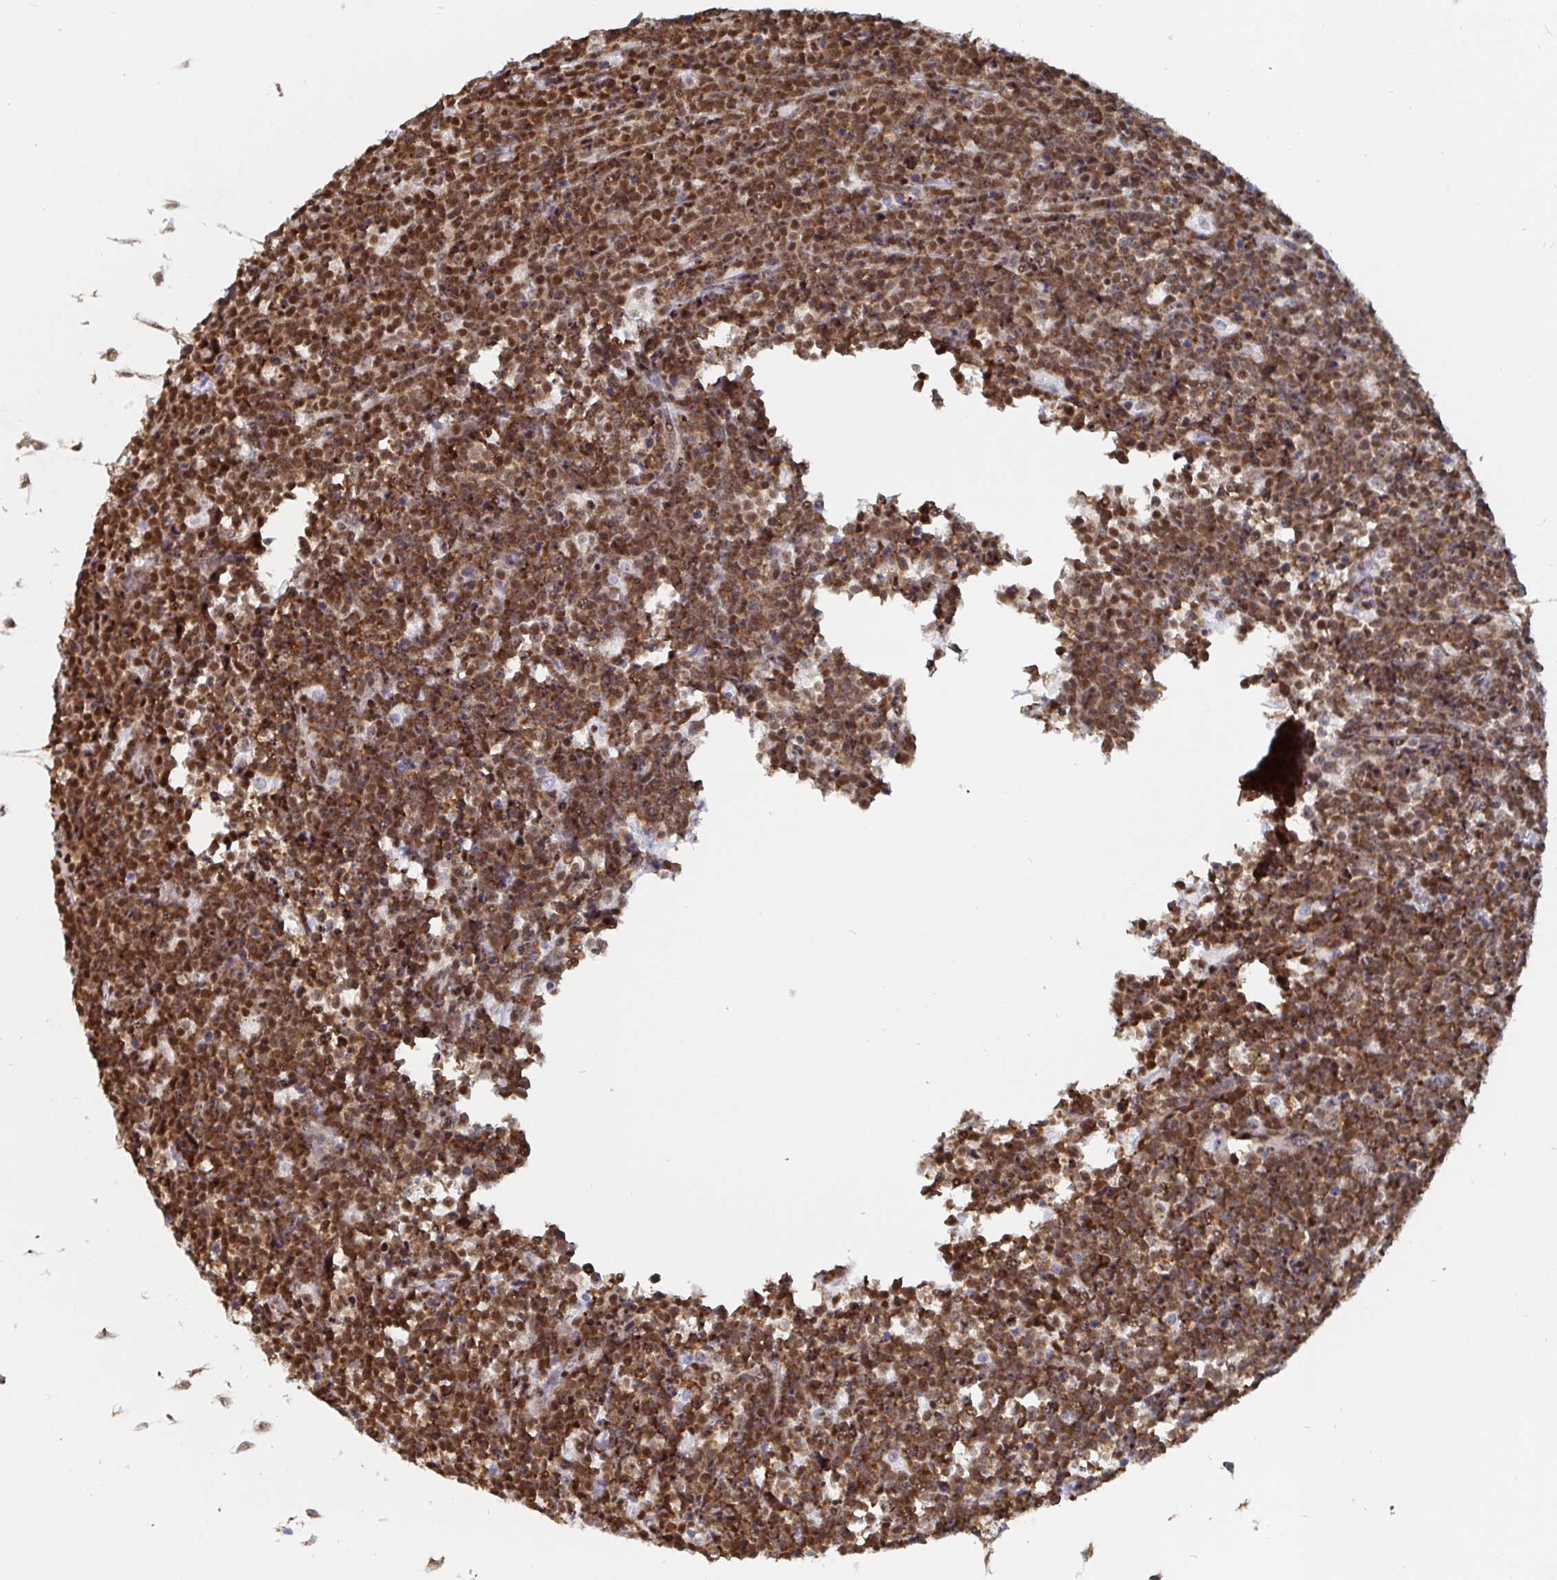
{"staining": {"intensity": "strong", "quantity": ">75%", "location": "nuclear"}, "tissue": "lymphoma", "cell_type": "Tumor cells", "image_type": "cancer", "snomed": [{"axis": "morphology", "description": "Malignant lymphoma, non-Hodgkin's type, High grade"}, {"axis": "topography", "description": "Small intestine"}], "caption": "Lymphoma was stained to show a protein in brown. There is high levels of strong nuclear staining in approximately >75% of tumor cells.", "gene": "EWSR1", "patient": {"sex": "female", "age": 56}}